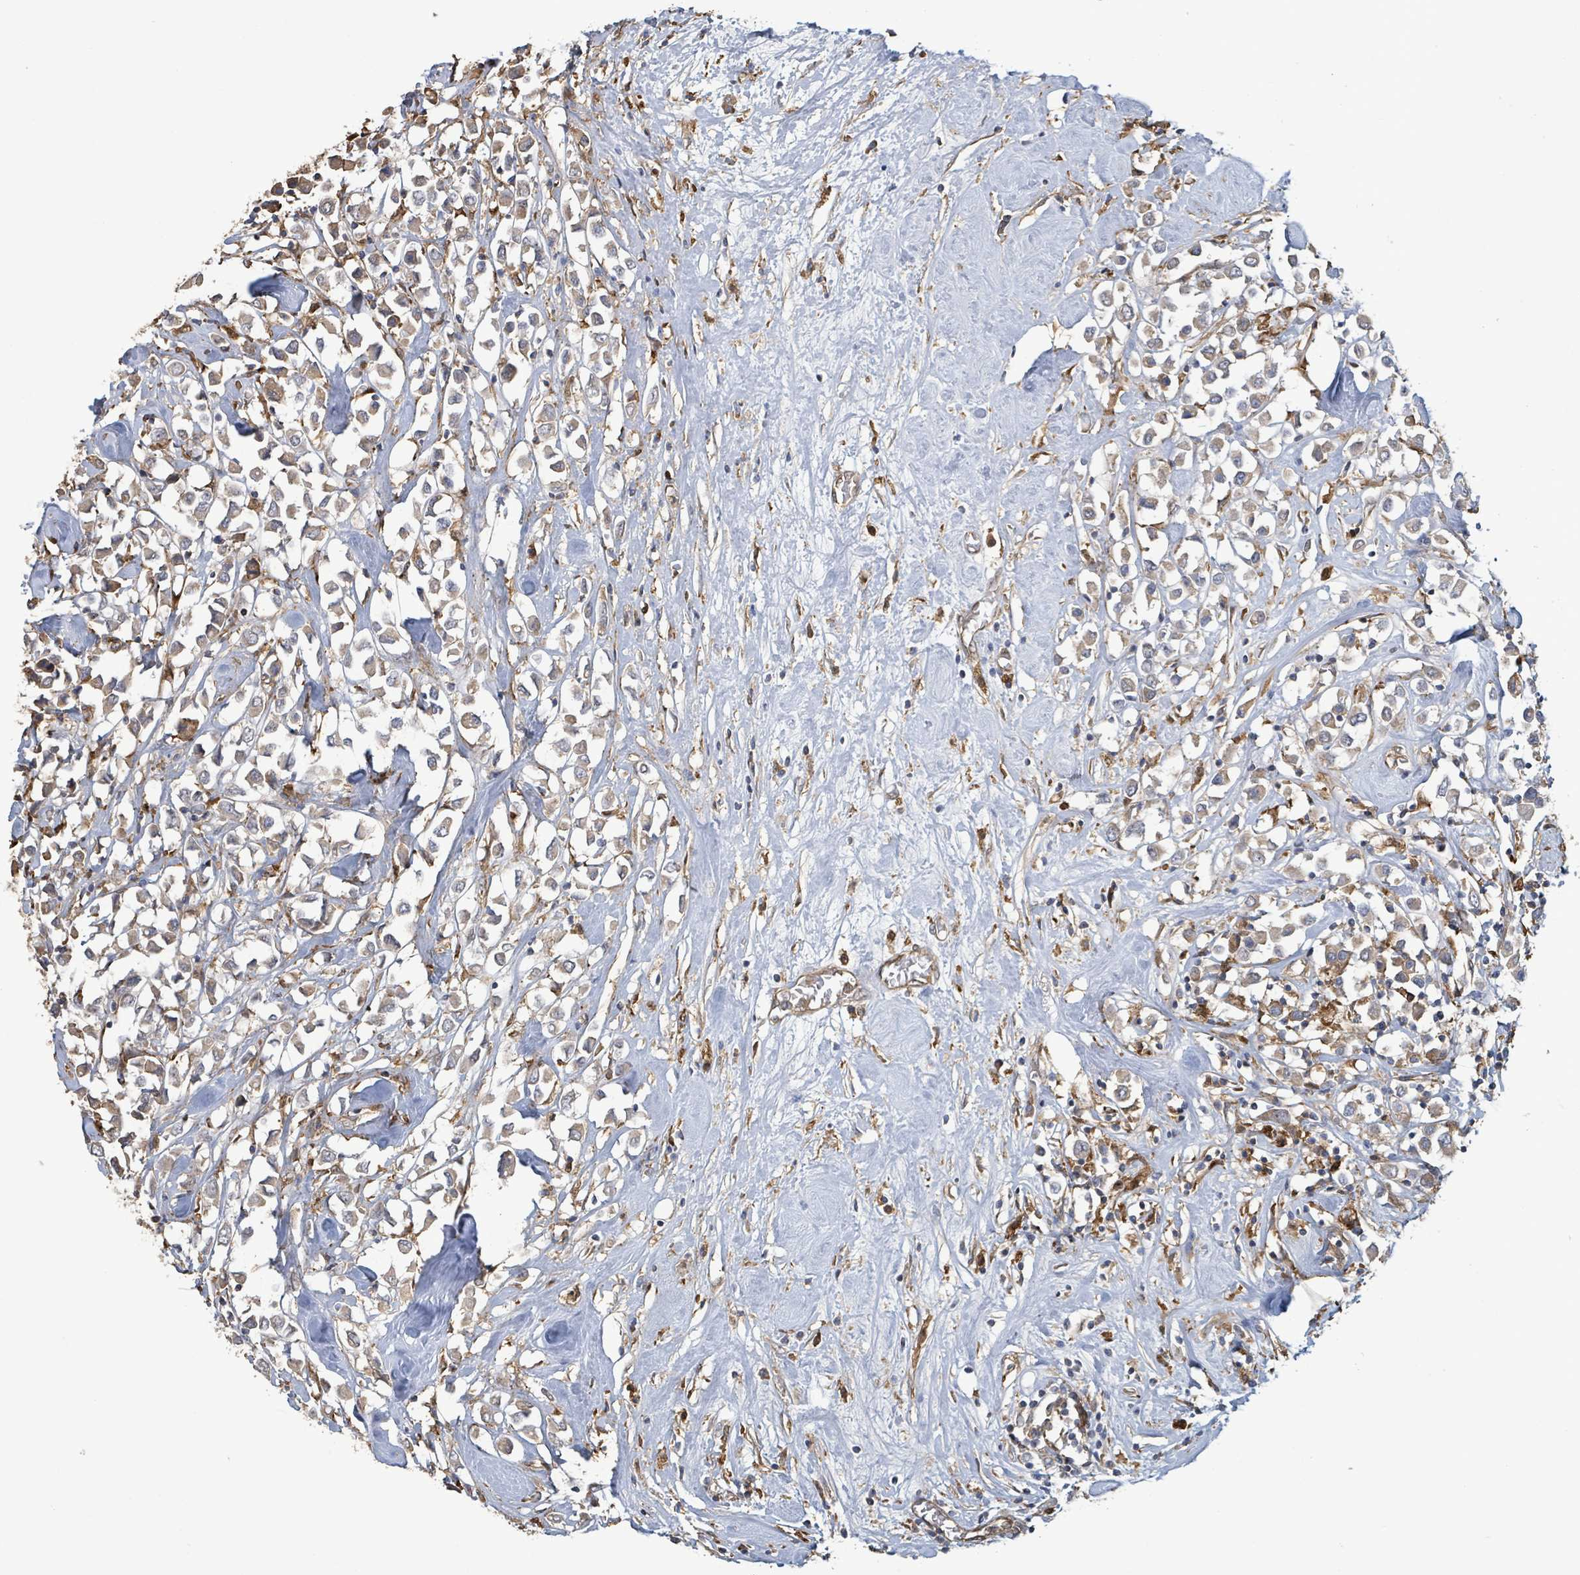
{"staining": {"intensity": "moderate", "quantity": ">75%", "location": "cytoplasmic/membranous"}, "tissue": "breast cancer", "cell_type": "Tumor cells", "image_type": "cancer", "snomed": [{"axis": "morphology", "description": "Duct carcinoma"}, {"axis": "topography", "description": "Breast"}], "caption": "Immunohistochemical staining of human breast cancer displays moderate cytoplasmic/membranous protein staining in about >75% of tumor cells.", "gene": "ARPIN", "patient": {"sex": "female", "age": 61}}